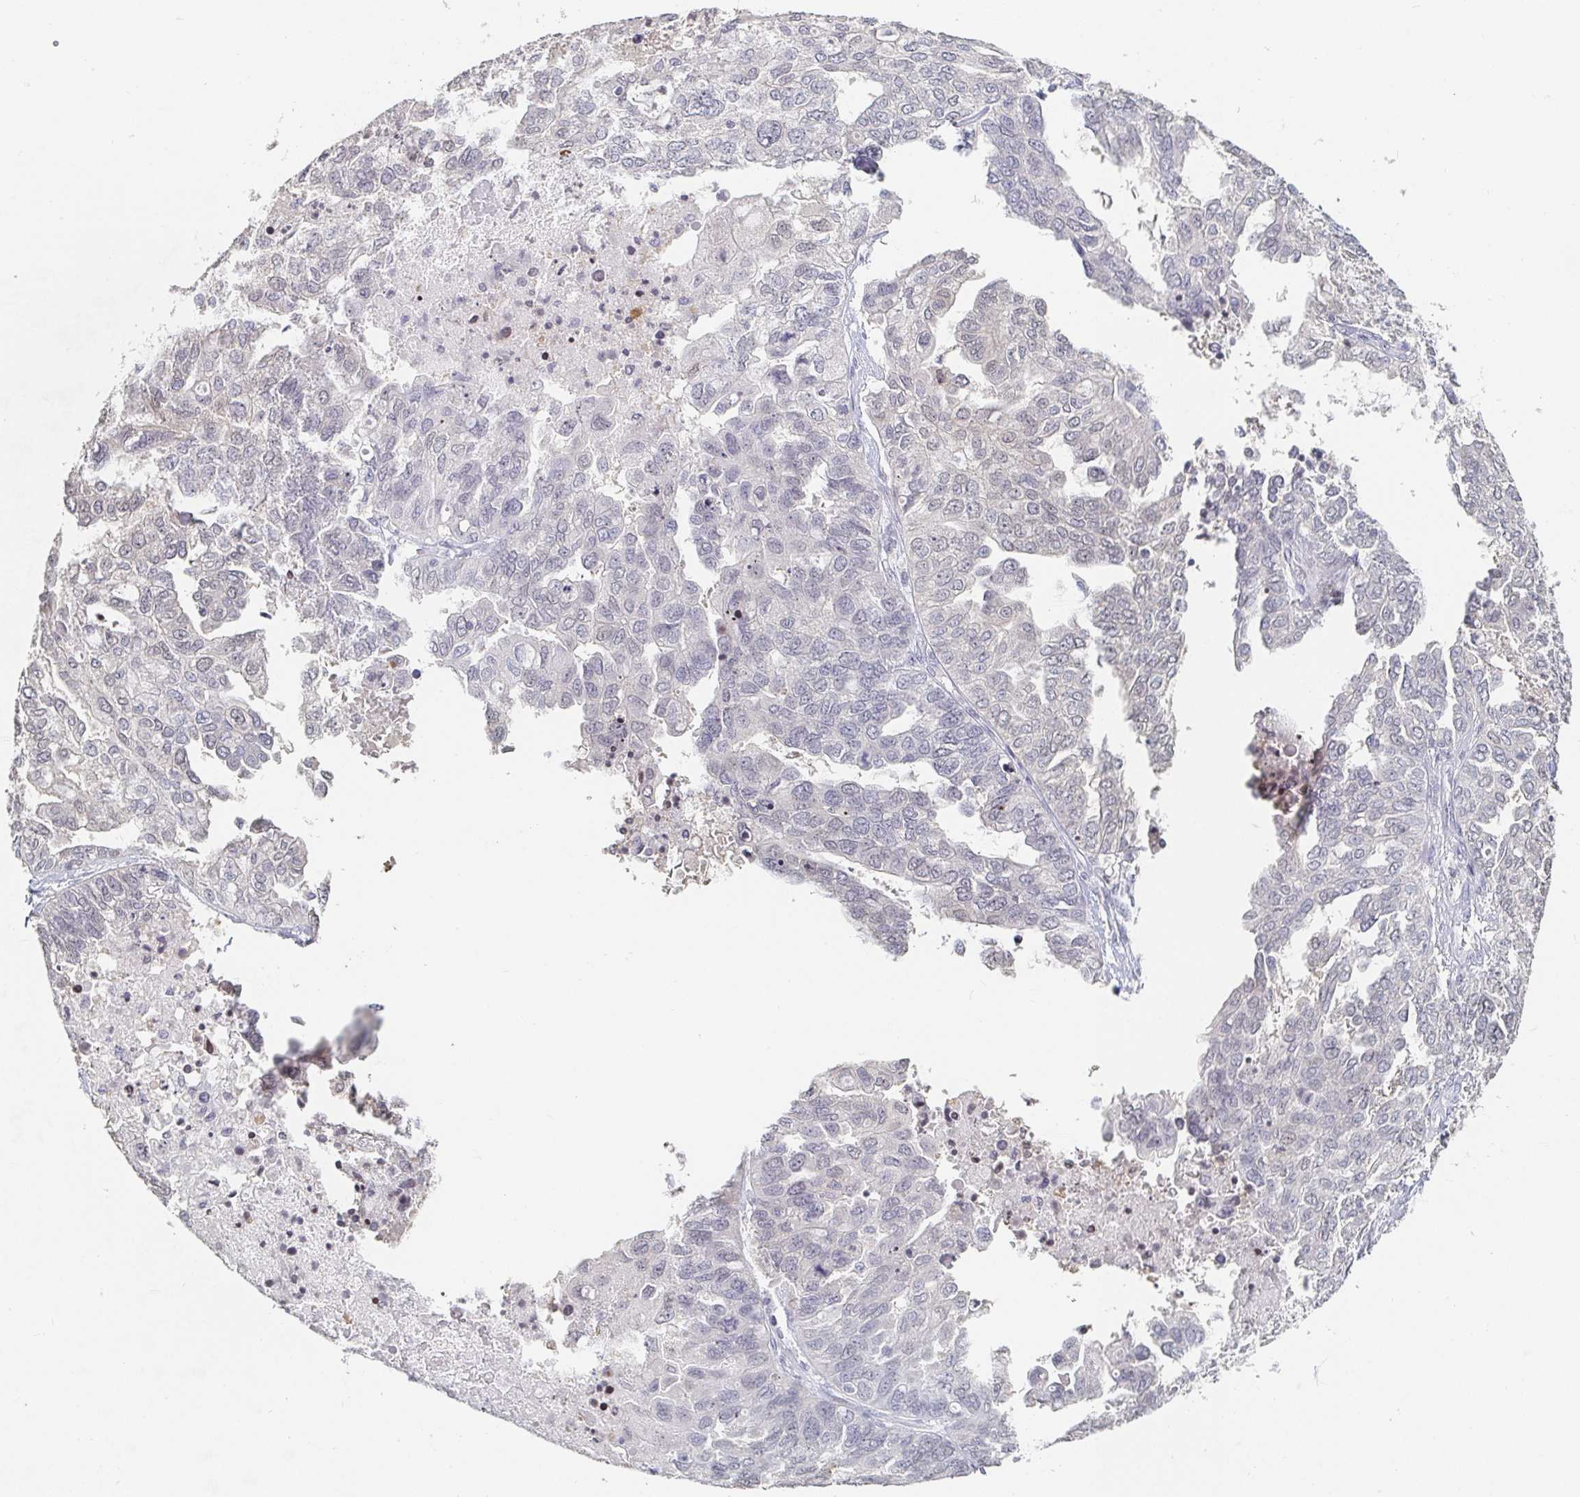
{"staining": {"intensity": "negative", "quantity": "none", "location": "none"}, "tissue": "ovarian cancer", "cell_type": "Tumor cells", "image_type": "cancer", "snomed": [{"axis": "morphology", "description": "Cystadenocarcinoma, serous, NOS"}, {"axis": "topography", "description": "Ovary"}], "caption": "An image of human serous cystadenocarcinoma (ovarian) is negative for staining in tumor cells.", "gene": "NME9", "patient": {"sex": "female", "age": 53}}